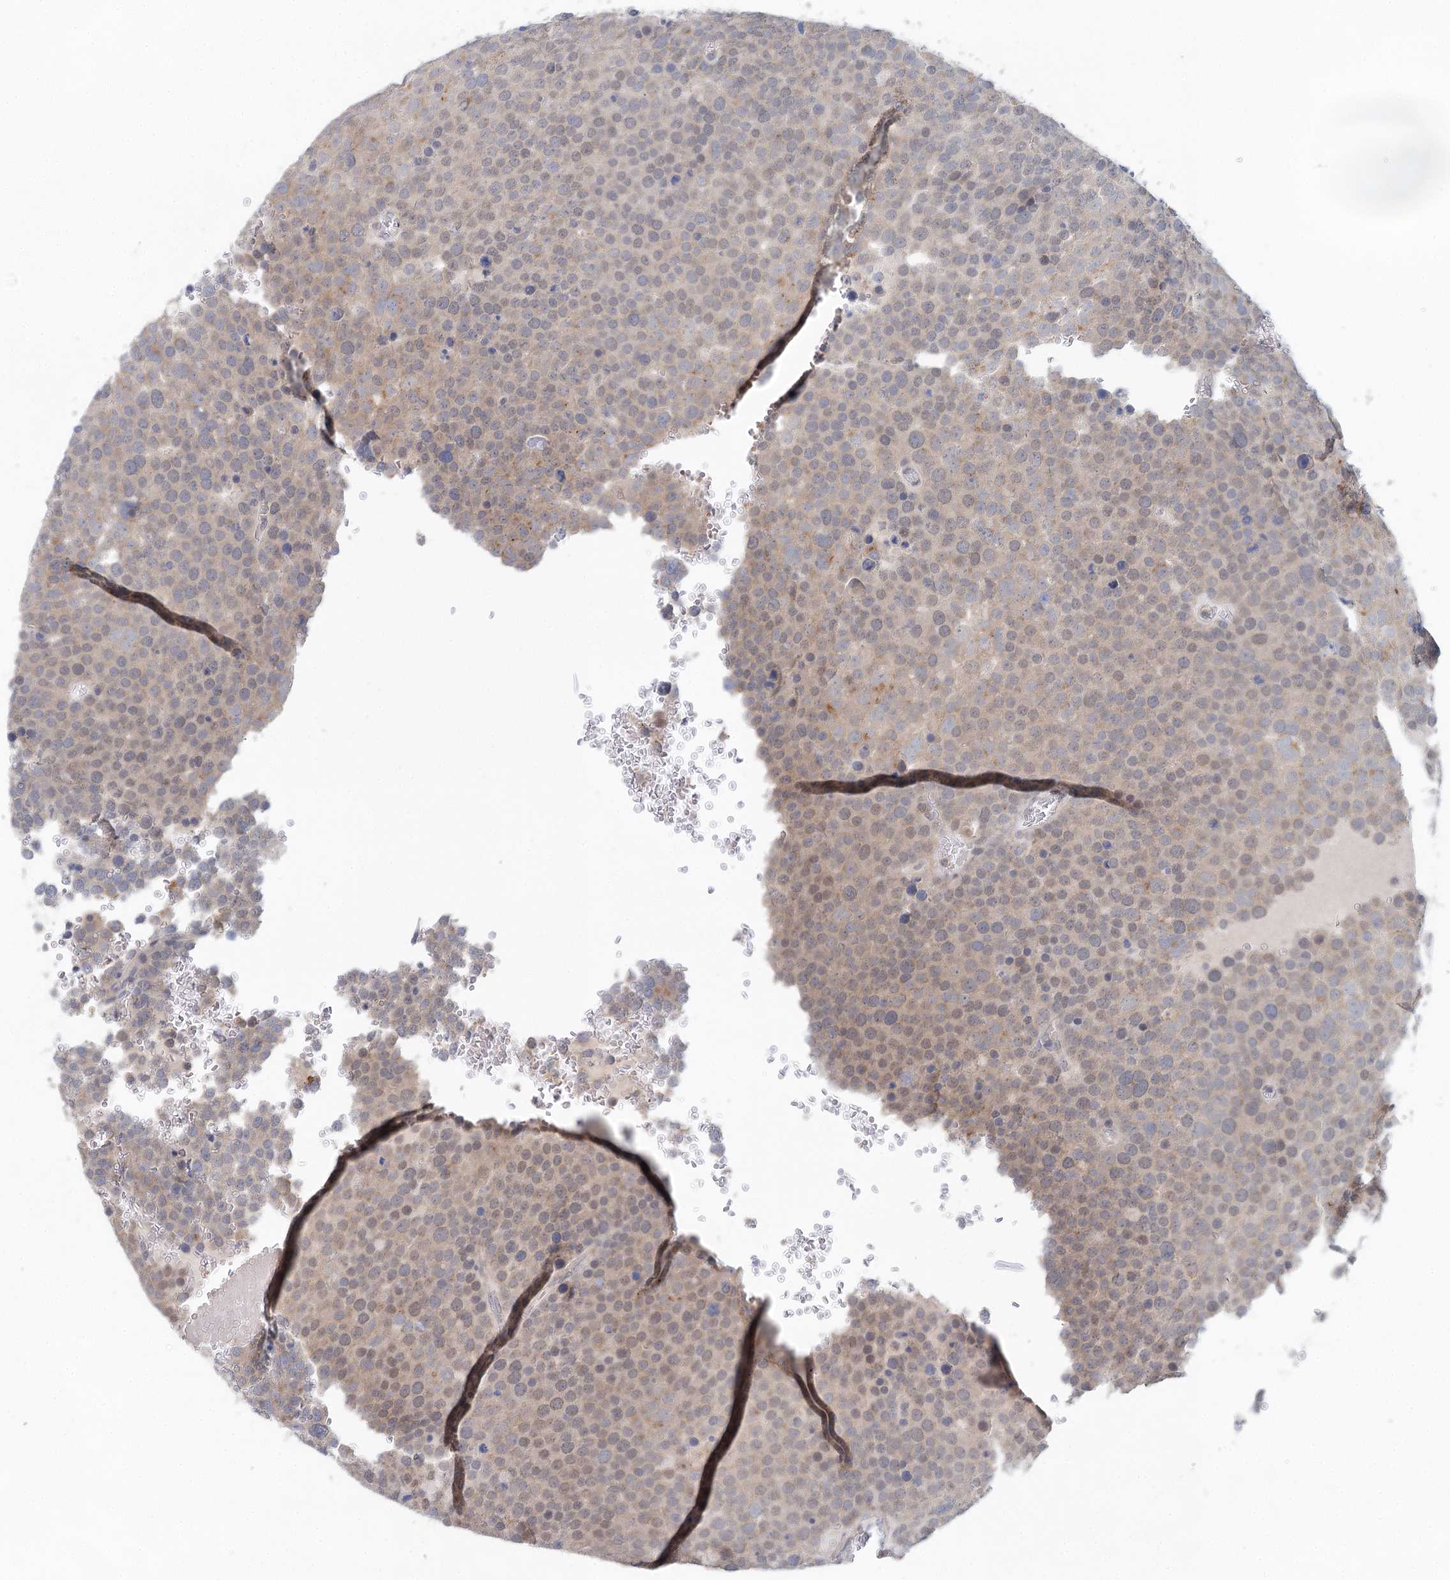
{"staining": {"intensity": "weak", "quantity": "25%-75%", "location": "cytoplasmic/membranous"}, "tissue": "testis cancer", "cell_type": "Tumor cells", "image_type": "cancer", "snomed": [{"axis": "morphology", "description": "Seminoma, NOS"}, {"axis": "topography", "description": "Testis"}], "caption": "There is low levels of weak cytoplasmic/membranous staining in tumor cells of testis cancer, as demonstrated by immunohistochemical staining (brown color).", "gene": "BLTP1", "patient": {"sex": "male", "age": 71}}